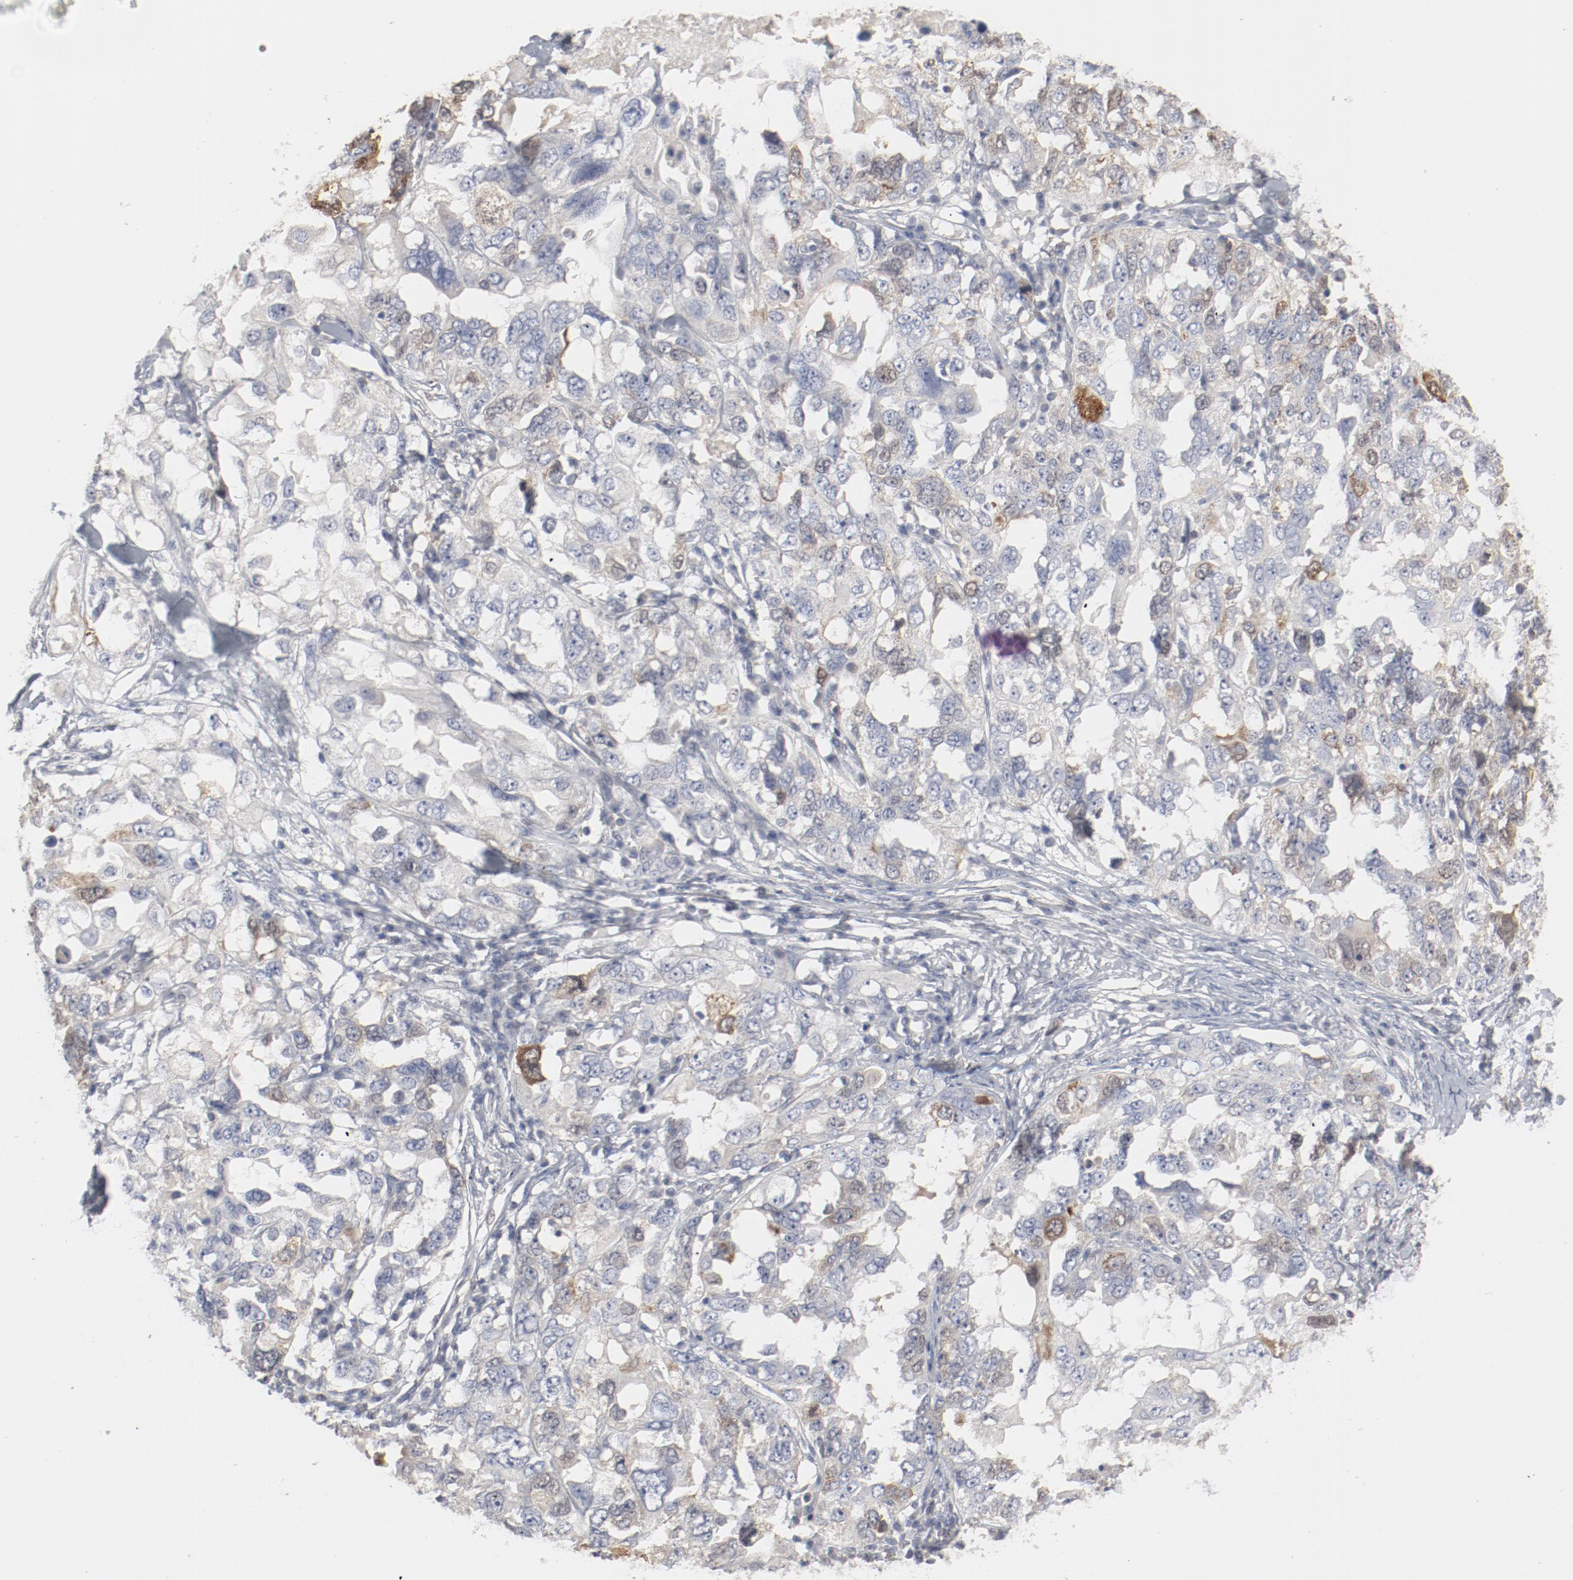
{"staining": {"intensity": "moderate", "quantity": "<25%", "location": "cytoplasmic/membranous,nuclear"}, "tissue": "ovarian cancer", "cell_type": "Tumor cells", "image_type": "cancer", "snomed": [{"axis": "morphology", "description": "Cystadenocarcinoma, serous, NOS"}, {"axis": "topography", "description": "Ovary"}], "caption": "Ovarian serous cystadenocarcinoma was stained to show a protein in brown. There is low levels of moderate cytoplasmic/membranous and nuclear positivity in approximately <25% of tumor cells.", "gene": "CDK1", "patient": {"sex": "female", "age": 82}}